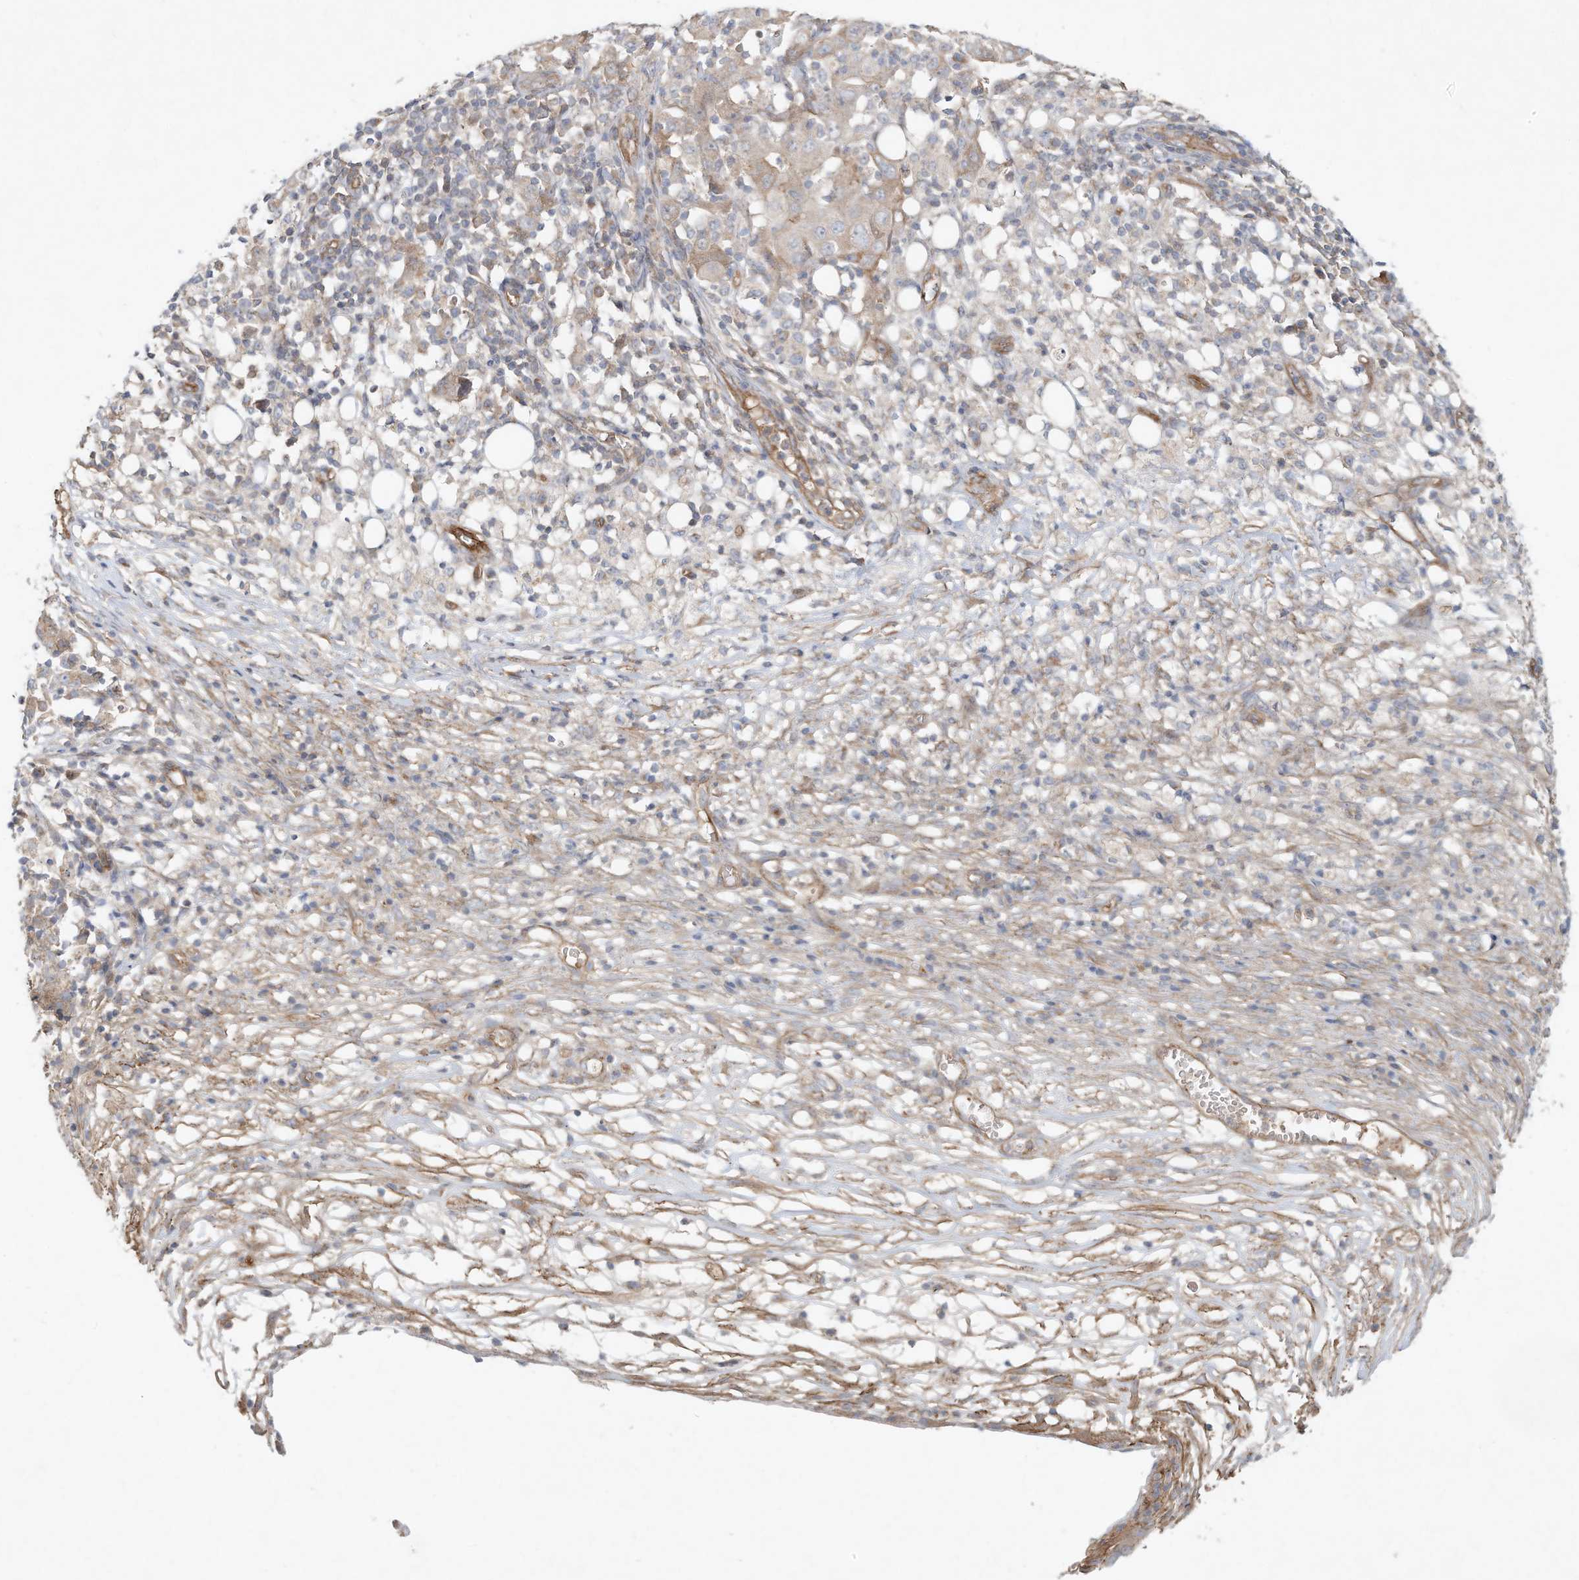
{"staining": {"intensity": "weak", "quantity": "25%-75%", "location": "cytoplasmic/membranous"}, "tissue": "ovarian cancer", "cell_type": "Tumor cells", "image_type": "cancer", "snomed": [{"axis": "morphology", "description": "Carcinoma, endometroid"}, {"axis": "topography", "description": "Ovary"}], "caption": "High-magnification brightfield microscopy of endometroid carcinoma (ovarian) stained with DAB (brown) and counterstained with hematoxylin (blue). tumor cells exhibit weak cytoplasmic/membranous staining is appreciated in about25%-75% of cells. Immunohistochemistry stains the protein of interest in brown and the nuclei are stained blue.", "gene": "HTR5A", "patient": {"sex": "female", "age": 42}}